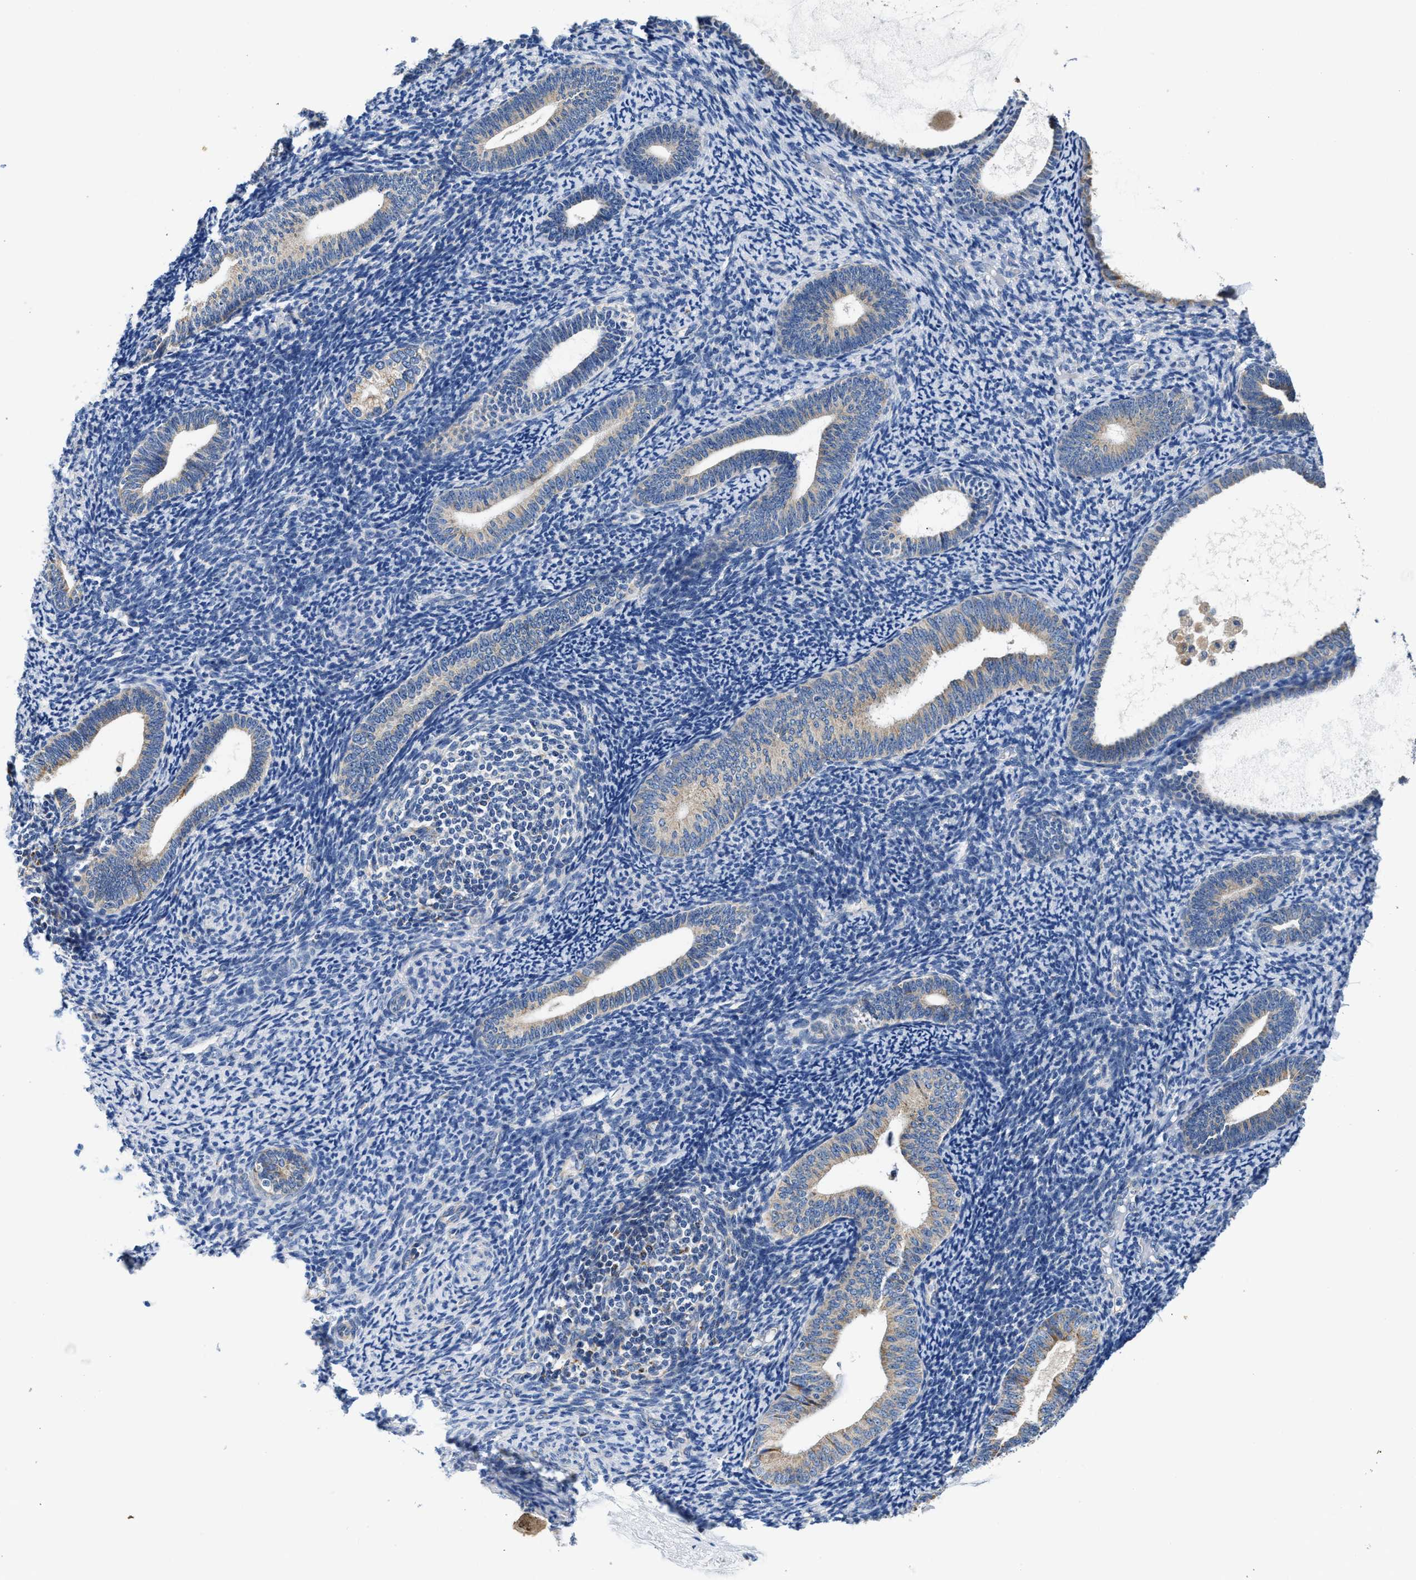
{"staining": {"intensity": "negative", "quantity": "none", "location": "none"}, "tissue": "endometrium", "cell_type": "Cells in endometrial stroma", "image_type": "normal", "snomed": [{"axis": "morphology", "description": "Normal tissue, NOS"}, {"axis": "topography", "description": "Endometrium"}], "caption": "Protein analysis of benign endometrium demonstrates no significant positivity in cells in endometrial stroma.", "gene": "ACADVL", "patient": {"sex": "female", "age": 66}}